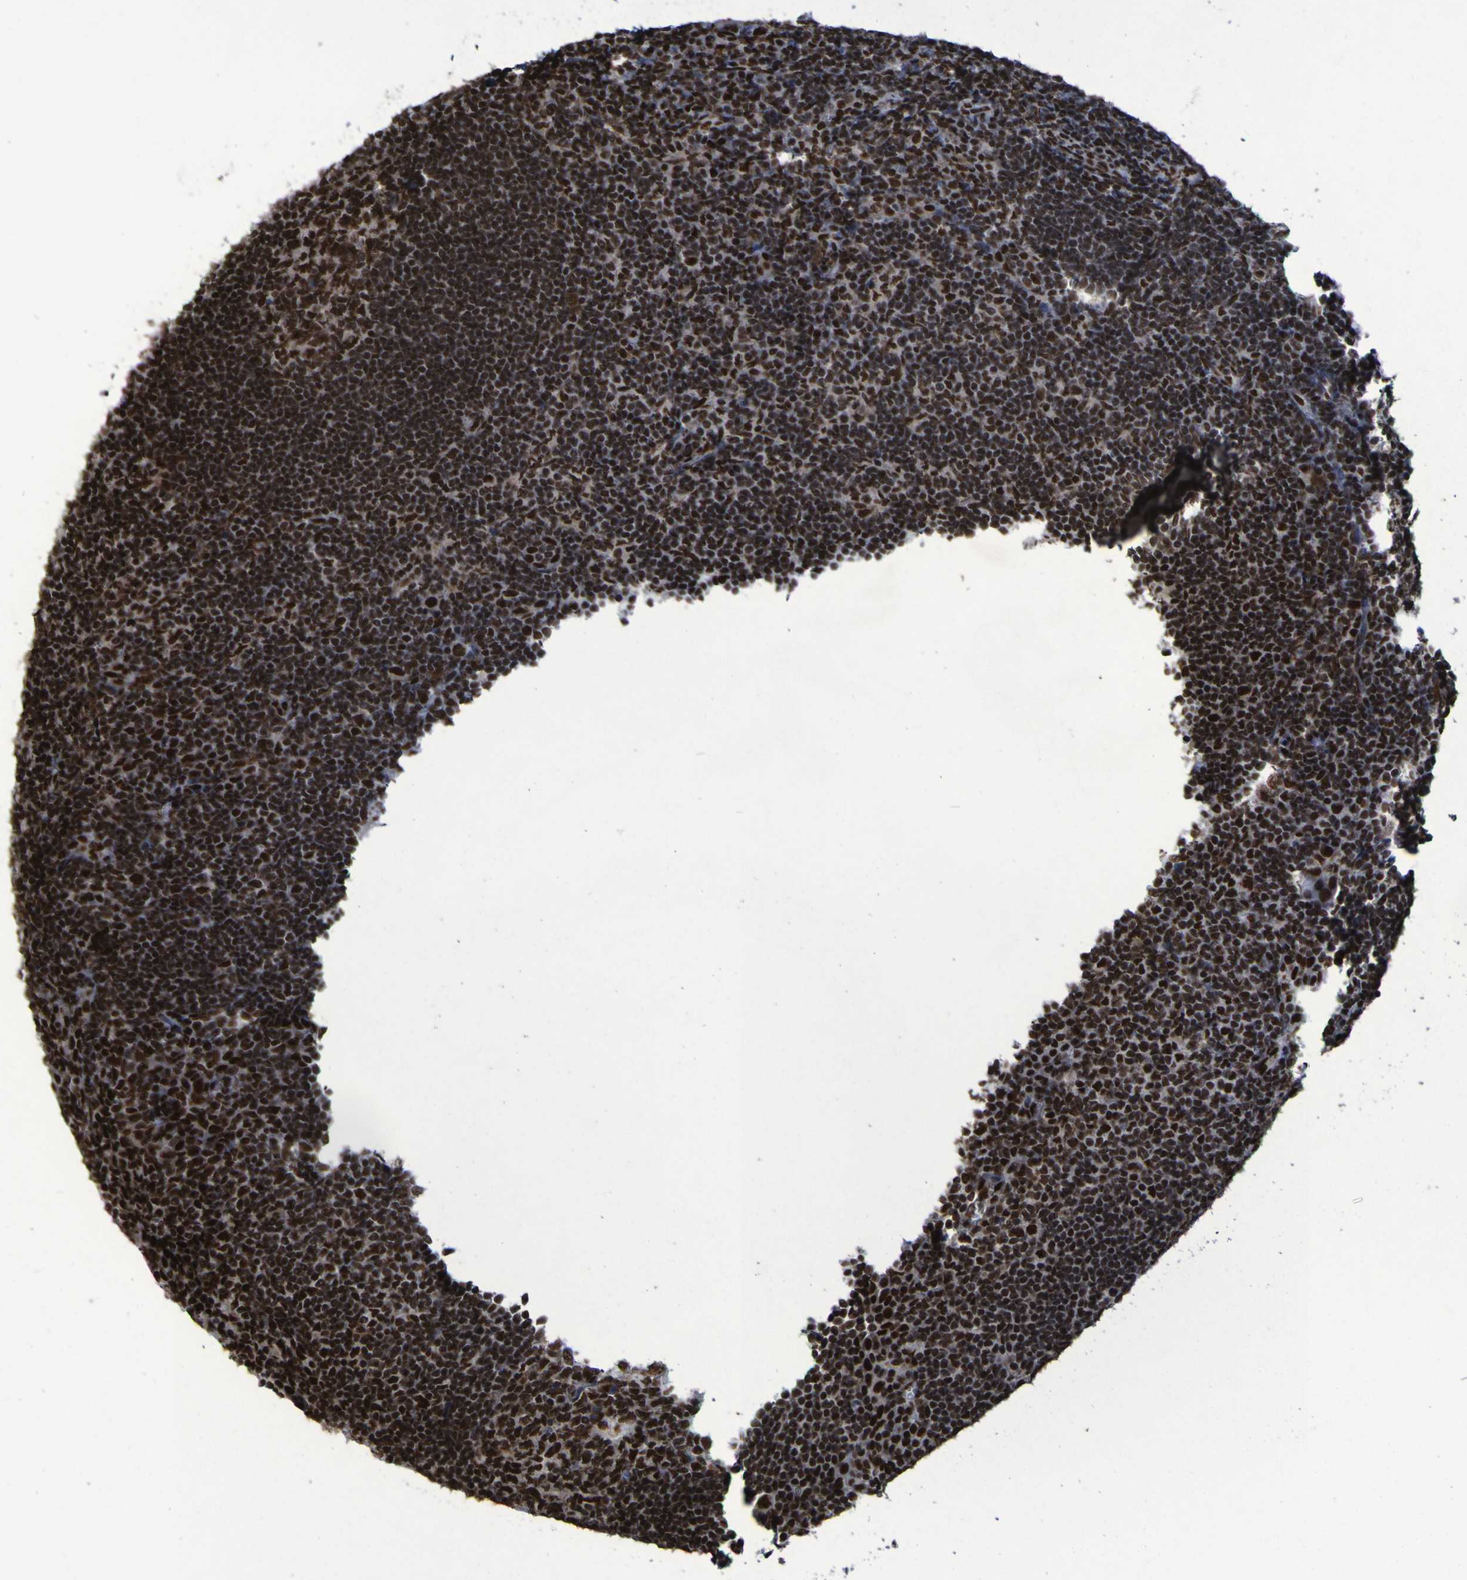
{"staining": {"intensity": "strong", "quantity": ">75%", "location": "nuclear"}, "tissue": "tonsil", "cell_type": "Germinal center cells", "image_type": "normal", "snomed": [{"axis": "morphology", "description": "Normal tissue, NOS"}, {"axis": "topography", "description": "Tonsil"}], "caption": "IHC micrograph of normal tonsil stained for a protein (brown), which shows high levels of strong nuclear positivity in approximately >75% of germinal center cells.", "gene": "HNRNPR", "patient": {"sex": "male", "age": 37}}